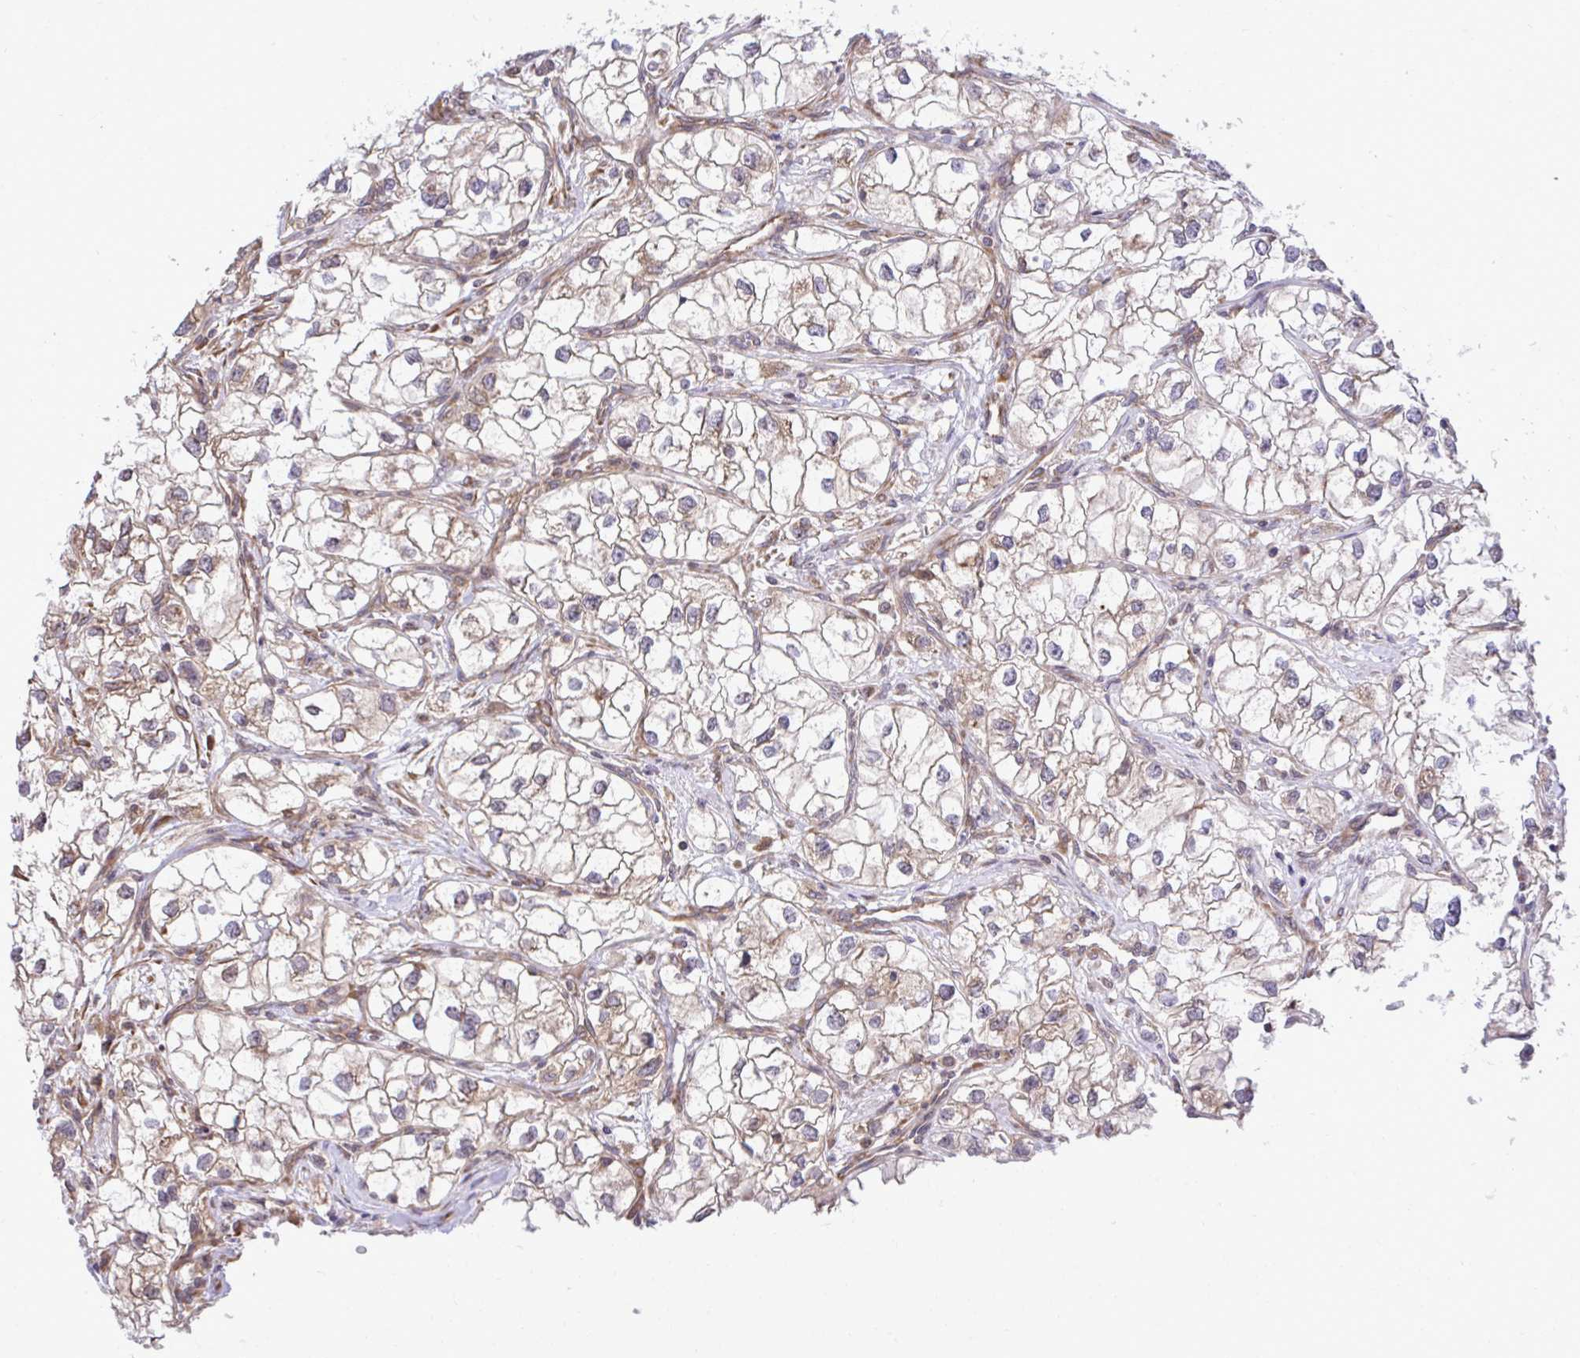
{"staining": {"intensity": "weak", "quantity": "<25%", "location": "cytoplasmic/membranous"}, "tissue": "renal cancer", "cell_type": "Tumor cells", "image_type": "cancer", "snomed": [{"axis": "morphology", "description": "Adenocarcinoma, NOS"}, {"axis": "topography", "description": "Kidney"}], "caption": "Immunohistochemistry (IHC) of human renal cancer demonstrates no expression in tumor cells.", "gene": "RPS15", "patient": {"sex": "male", "age": 59}}